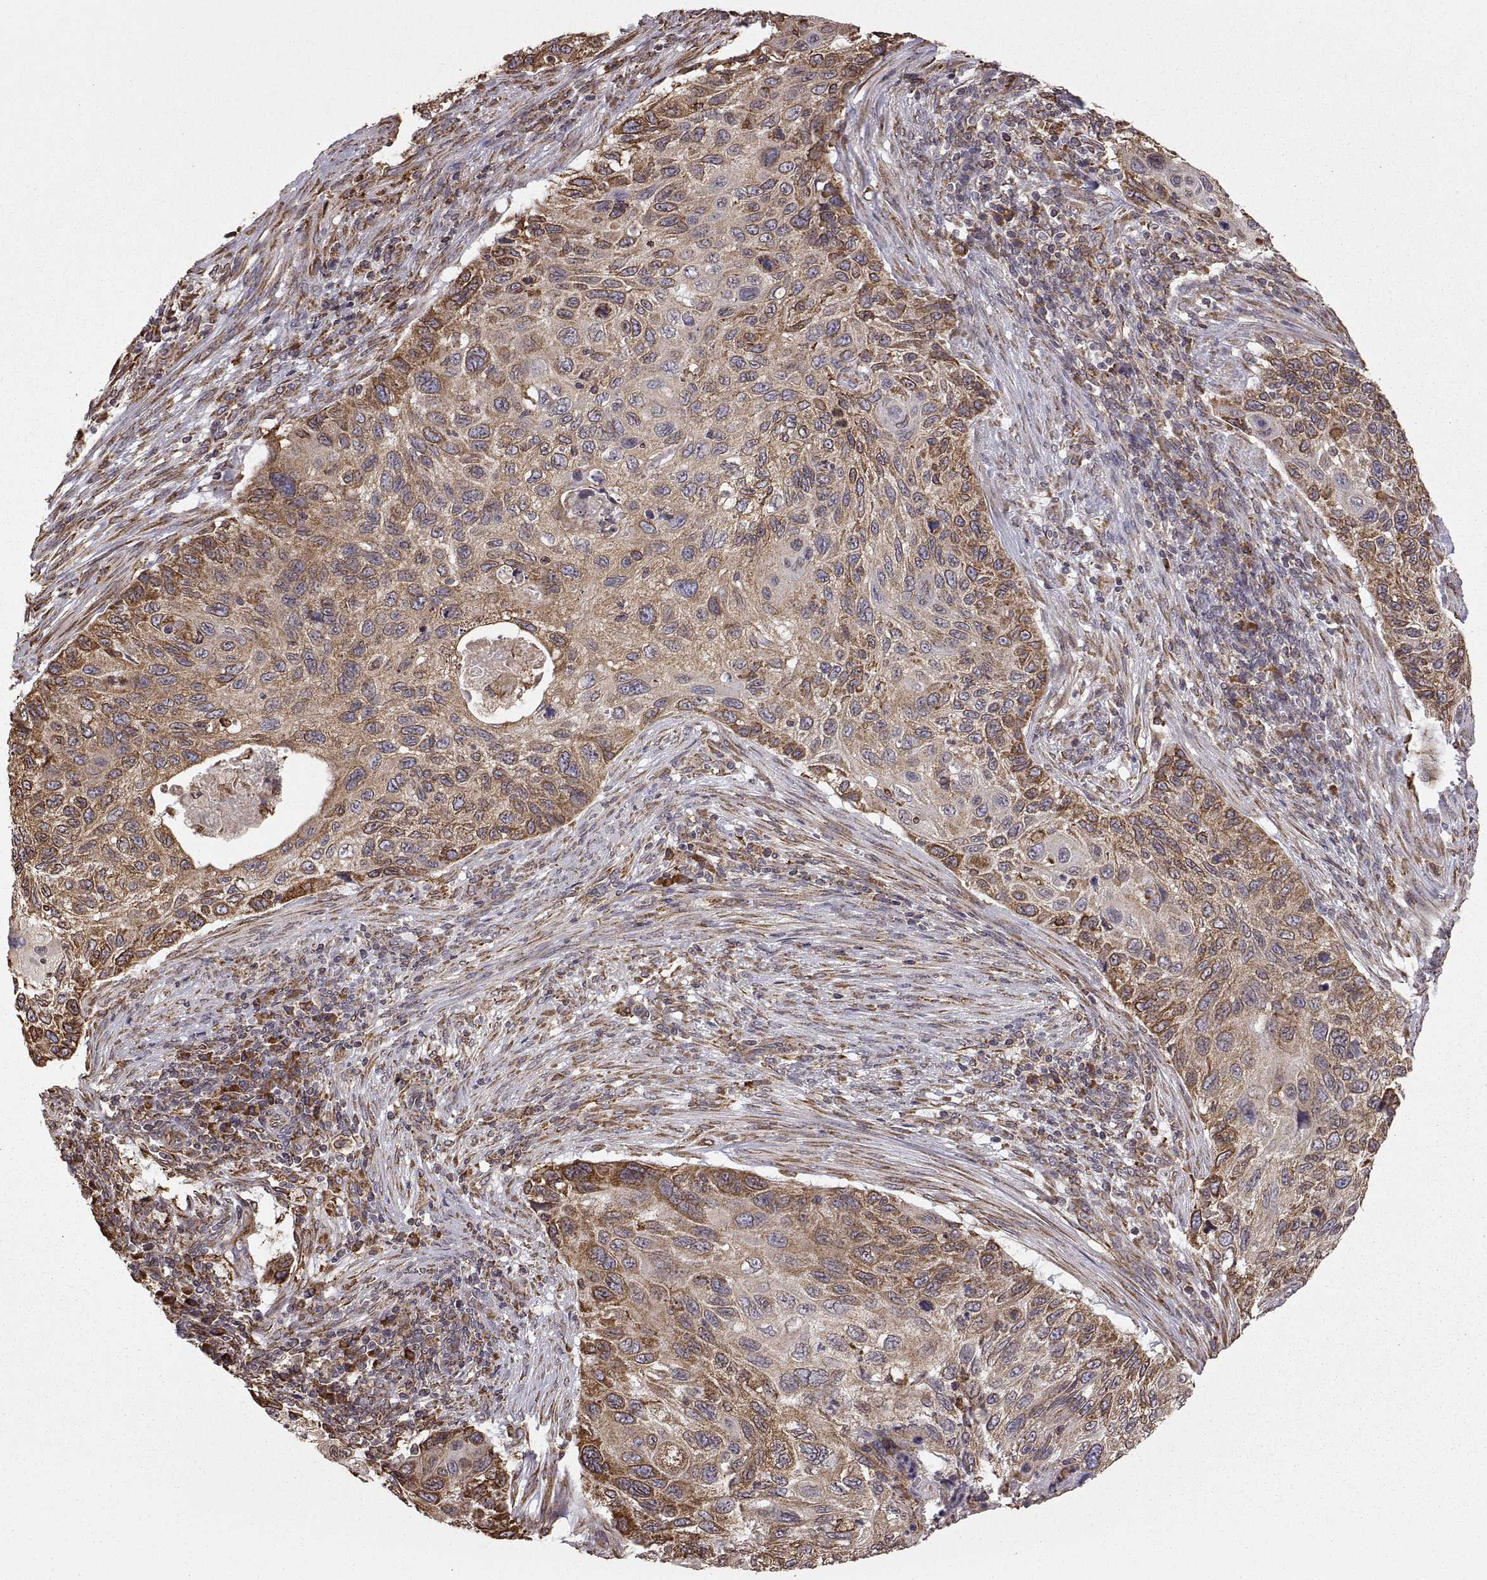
{"staining": {"intensity": "strong", "quantity": "<25%", "location": "cytoplasmic/membranous"}, "tissue": "cervical cancer", "cell_type": "Tumor cells", "image_type": "cancer", "snomed": [{"axis": "morphology", "description": "Squamous cell carcinoma, NOS"}, {"axis": "topography", "description": "Cervix"}], "caption": "This histopathology image displays squamous cell carcinoma (cervical) stained with immunohistochemistry to label a protein in brown. The cytoplasmic/membranous of tumor cells show strong positivity for the protein. Nuclei are counter-stained blue.", "gene": "PDIA3", "patient": {"sex": "female", "age": 70}}